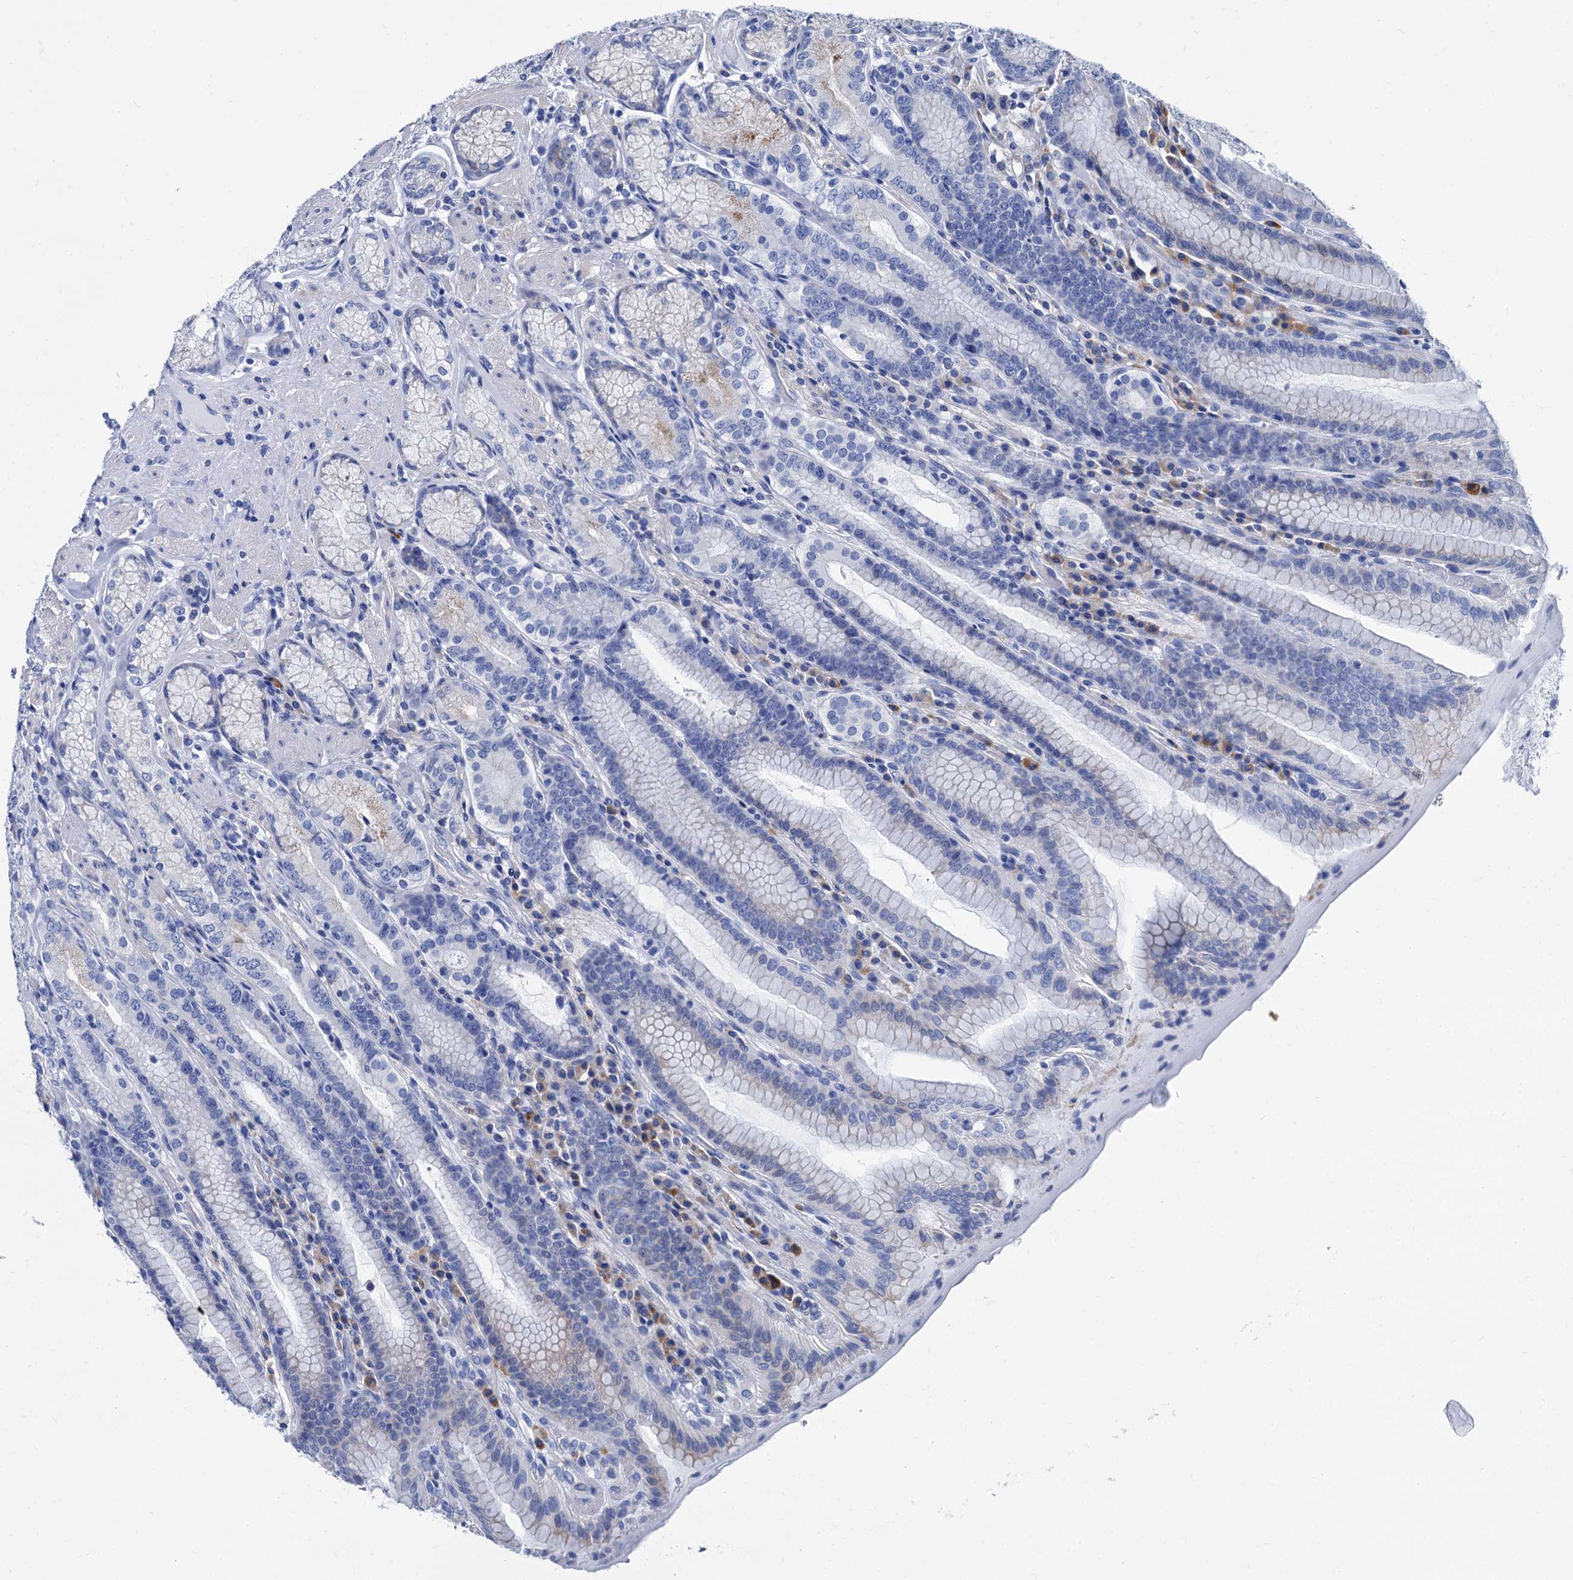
{"staining": {"intensity": "negative", "quantity": "none", "location": "none"}, "tissue": "stomach", "cell_type": "Glandular cells", "image_type": "normal", "snomed": [{"axis": "morphology", "description": "Normal tissue, NOS"}, {"axis": "topography", "description": "Stomach, upper"}, {"axis": "topography", "description": "Stomach, lower"}], "caption": "Photomicrograph shows no significant protein expression in glandular cells of unremarkable stomach.", "gene": "FOXR2", "patient": {"sex": "female", "age": 76}}